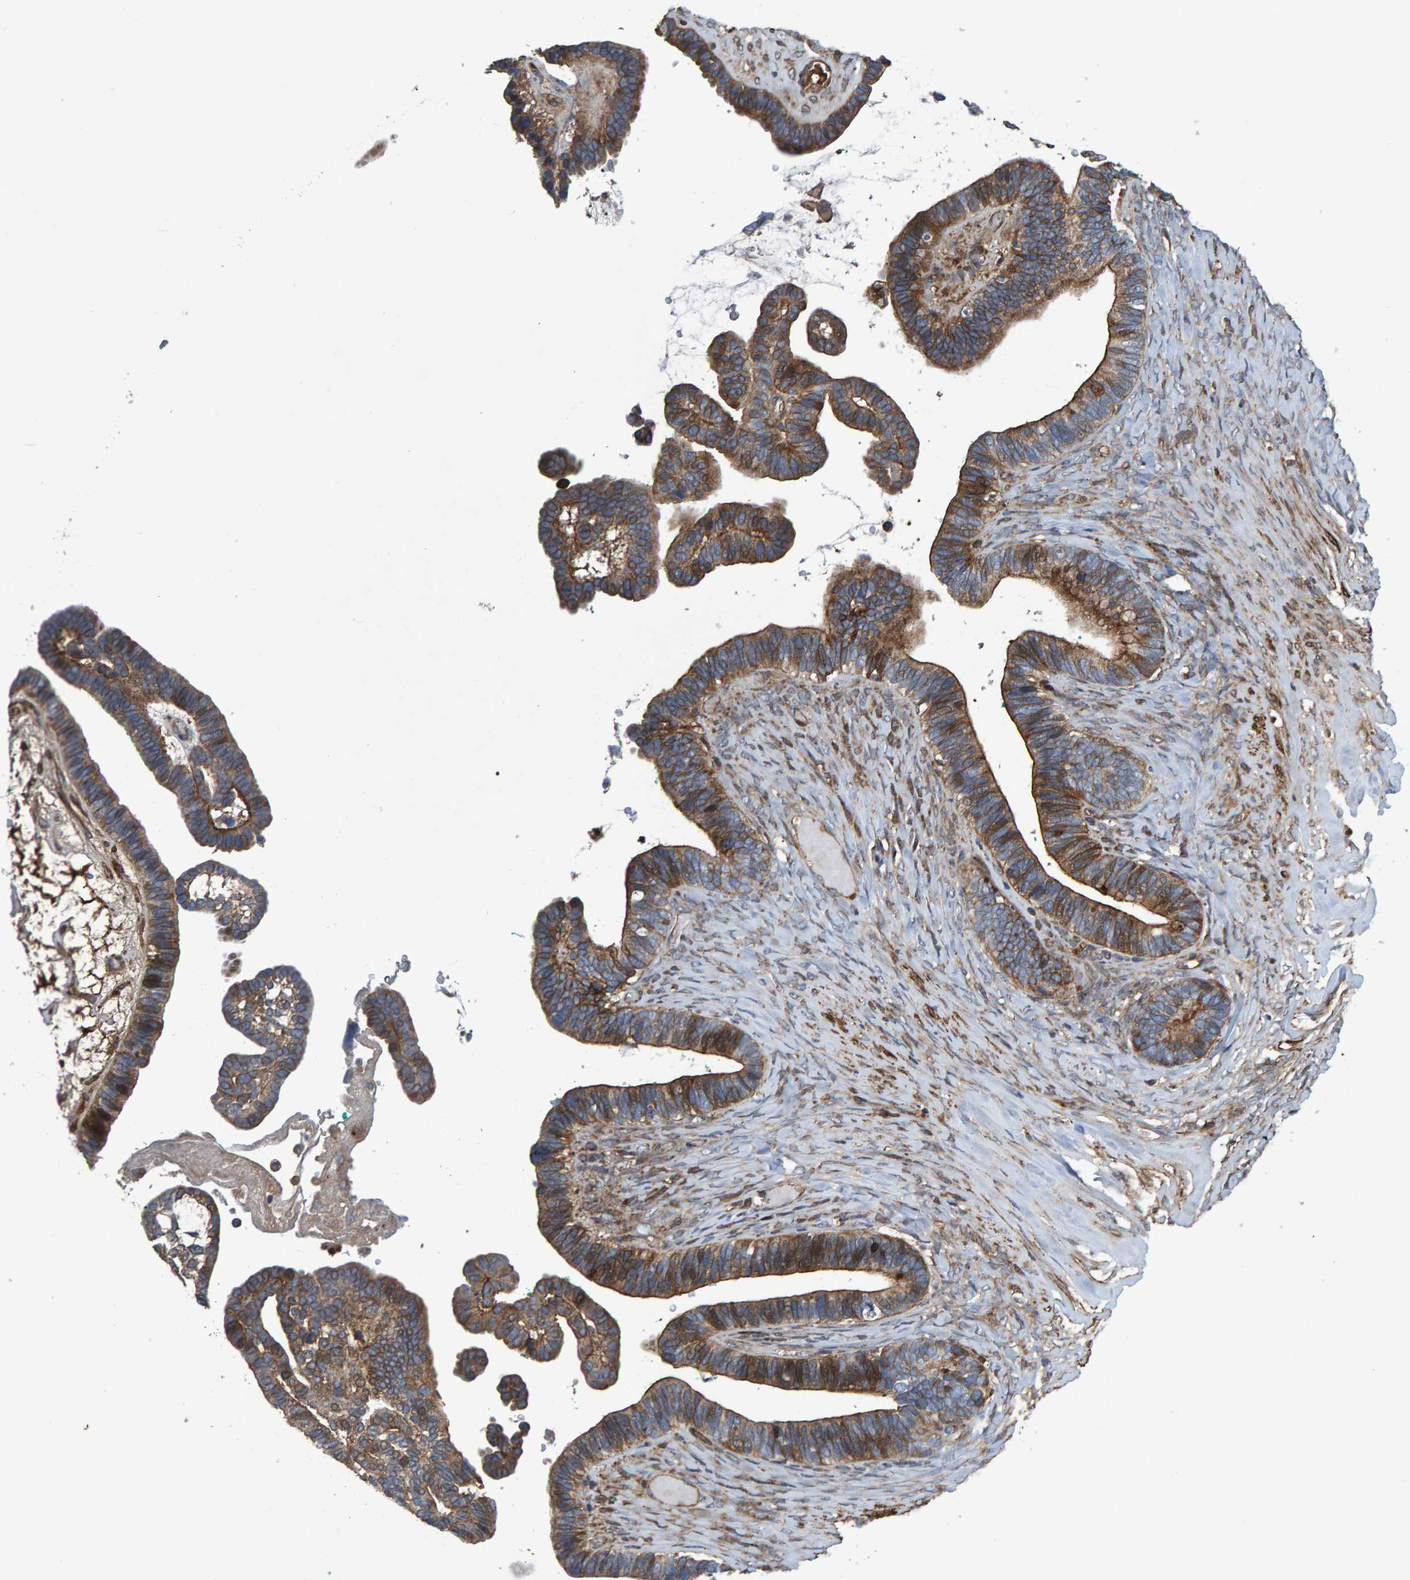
{"staining": {"intensity": "moderate", "quantity": ">75%", "location": "cytoplasmic/membranous"}, "tissue": "ovarian cancer", "cell_type": "Tumor cells", "image_type": "cancer", "snomed": [{"axis": "morphology", "description": "Cystadenocarcinoma, serous, NOS"}, {"axis": "topography", "description": "Ovary"}], "caption": "Serous cystadenocarcinoma (ovarian) was stained to show a protein in brown. There is medium levels of moderate cytoplasmic/membranous staining in about >75% of tumor cells.", "gene": "SLIT2", "patient": {"sex": "female", "age": 56}}